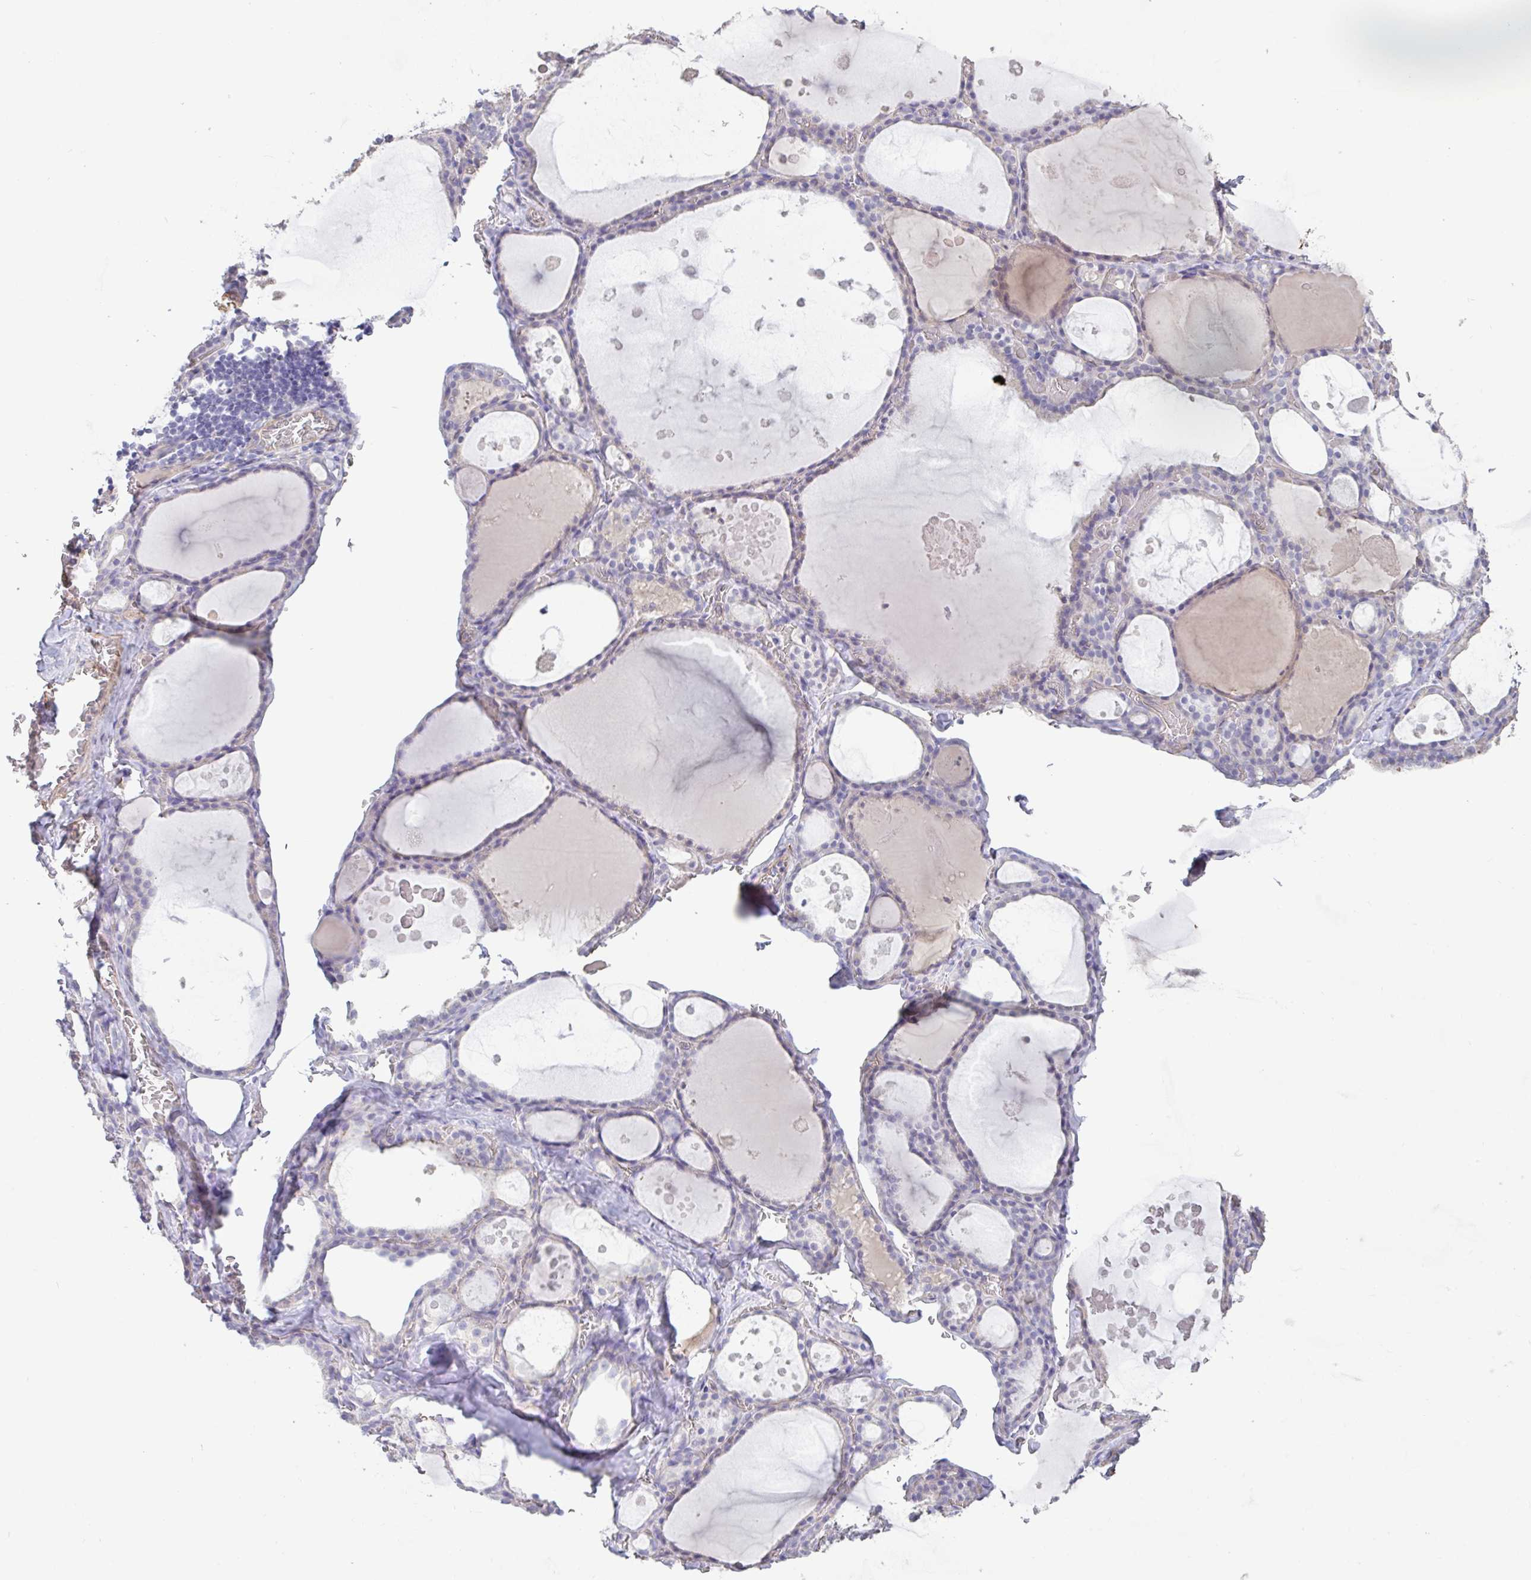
{"staining": {"intensity": "weak", "quantity": "<25%", "location": "cytoplasmic/membranous"}, "tissue": "thyroid gland", "cell_type": "Glandular cells", "image_type": "normal", "snomed": [{"axis": "morphology", "description": "Normal tissue, NOS"}, {"axis": "topography", "description": "Thyroid gland"}], "caption": "This photomicrograph is of benign thyroid gland stained with immunohistochemistry to label a protein in brown with the nuclei are counter-stained blue. There is no staining in glandular cells.", "gene": "PYGM", "patient": {"sex": "male", "age": 56}}